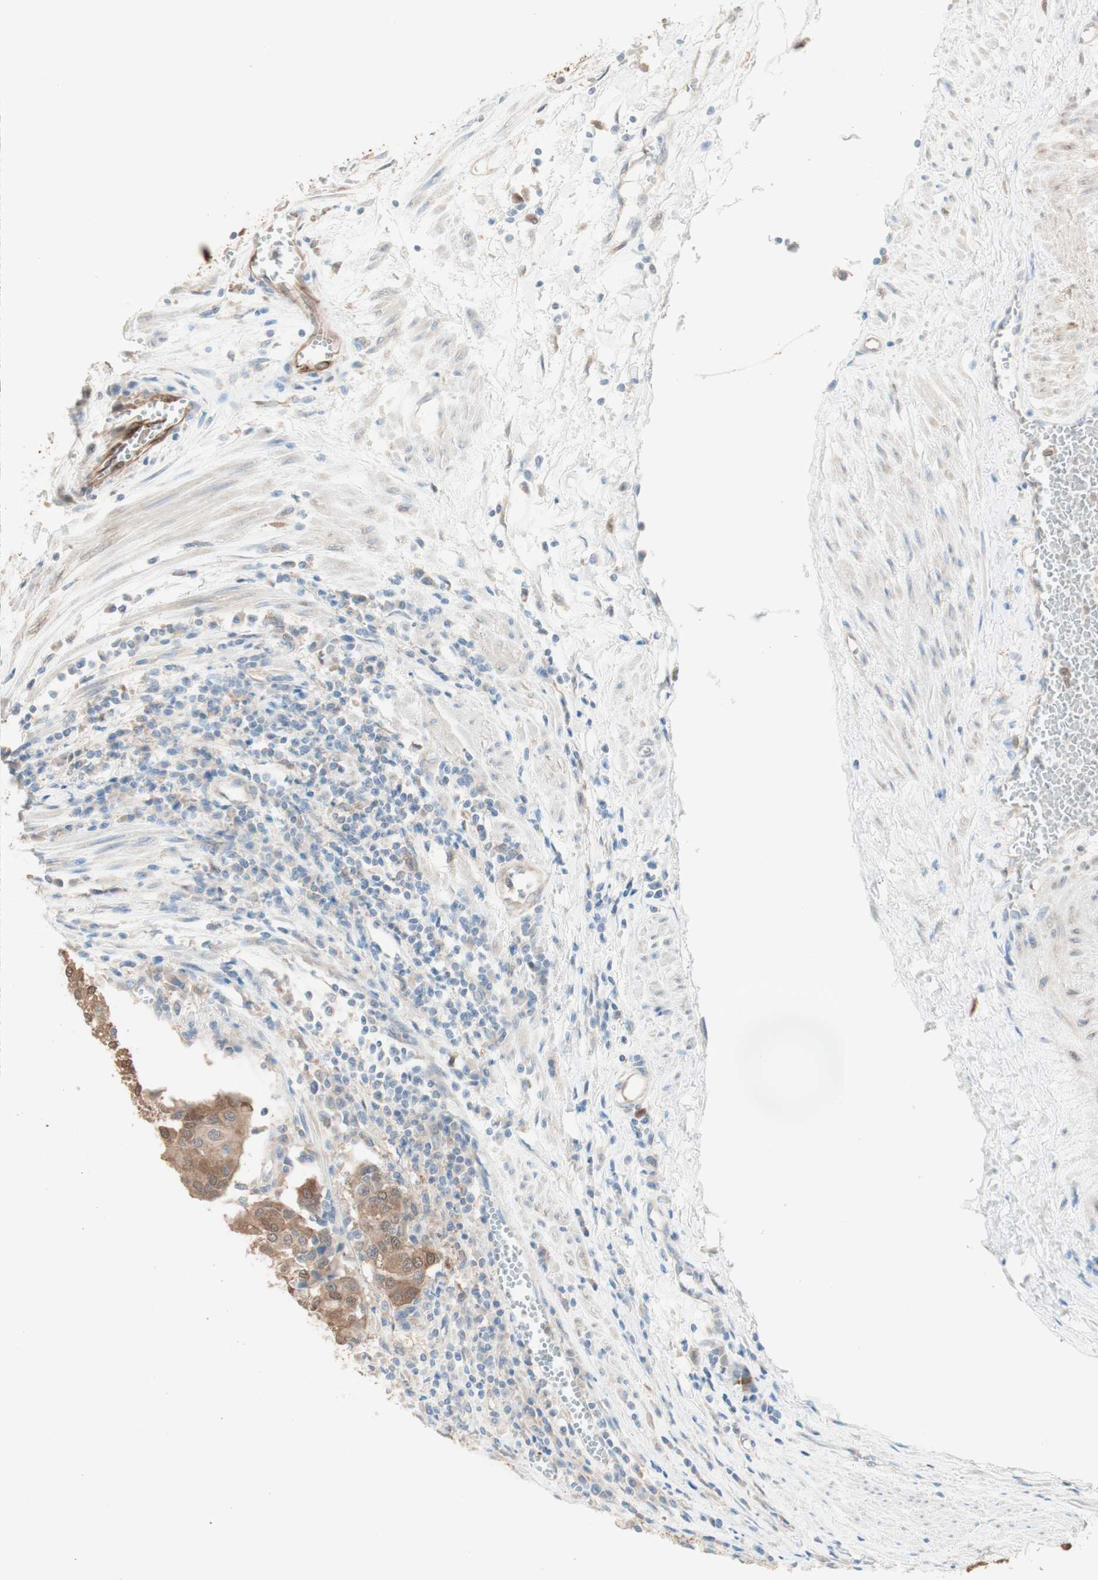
{"staining": {"intensity": "moderate", "quantity": ">75%", "location": "cytoplasmic/membranous"}, "tissue": "urothelial cancer", "cell_type": "Tumor cells", "image_type": "cancer", "snomed": [{"axis": "morphology", "description": "Urothelial carcinoma, High grade"}, {"axis": "topography", "description": "Urinary bladder"}], "caption": "Urothelial cancer stained with DAB (3,3'-diaminobenzidine) immunohistochemistry shows medium levels of moderate cytoplasmic/membranous staining in approximately >75% of tumor cells.", "gene": "COMT", "patient": {"sex": "female", "age": 85}}